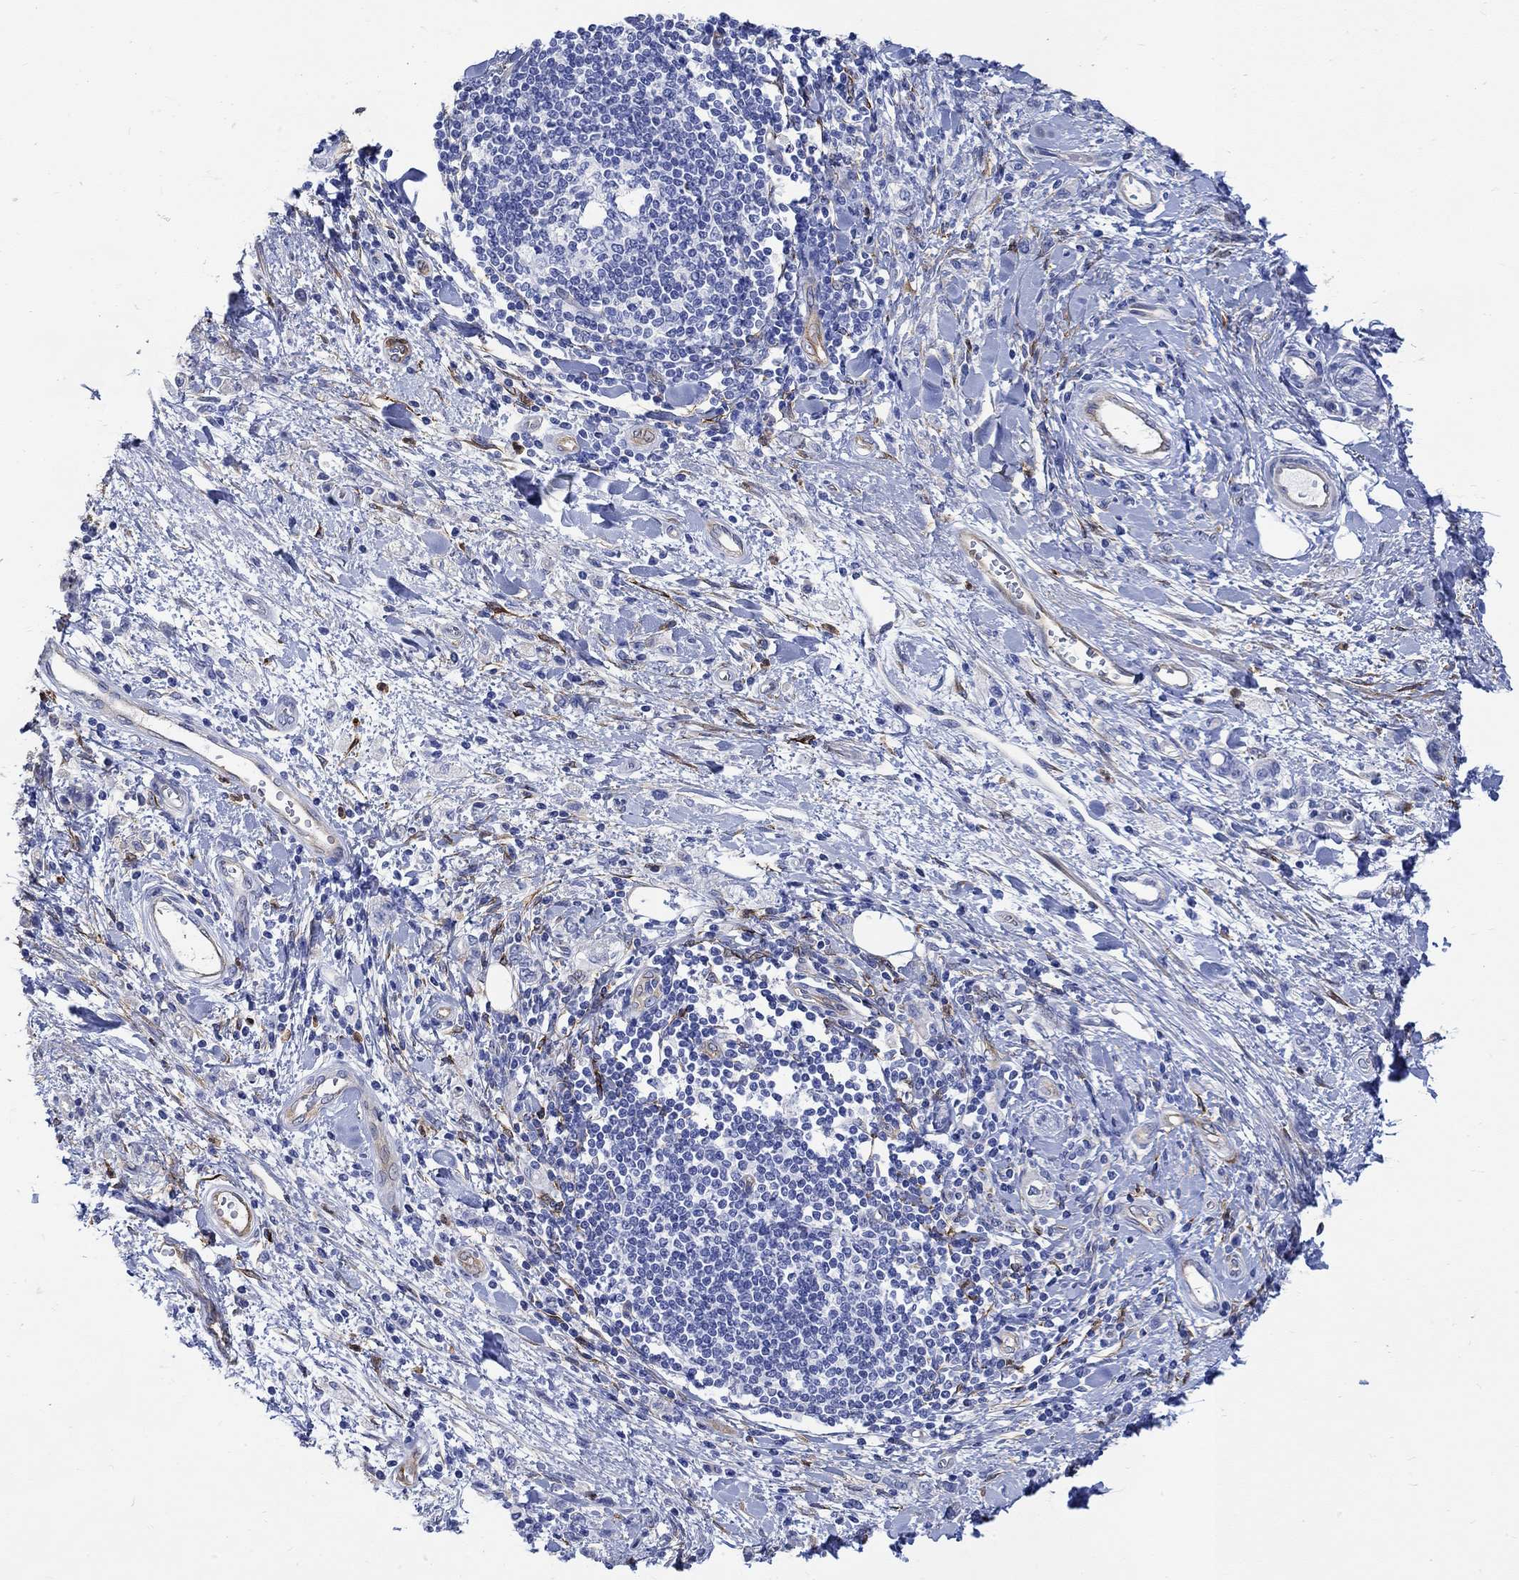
{"staining": {"intensity": "negative", "quantity": "none", "location": "none"}, "tissue": "stomach cancer", "cell_type": "Tumor cells", "image_type": "cancer", "snomed": [{"axis": "morphology", "description": "Adenocarcinoma, NOS"}, {"axis": "topography", "description": "Stomach"}], "caption": "The IHC histopathology image has no significant staining in tumor cells of adenocarcinoma (stomach) tissue.", "gene": "TGM2", "patient": {"sex": "male", "age": 77}}